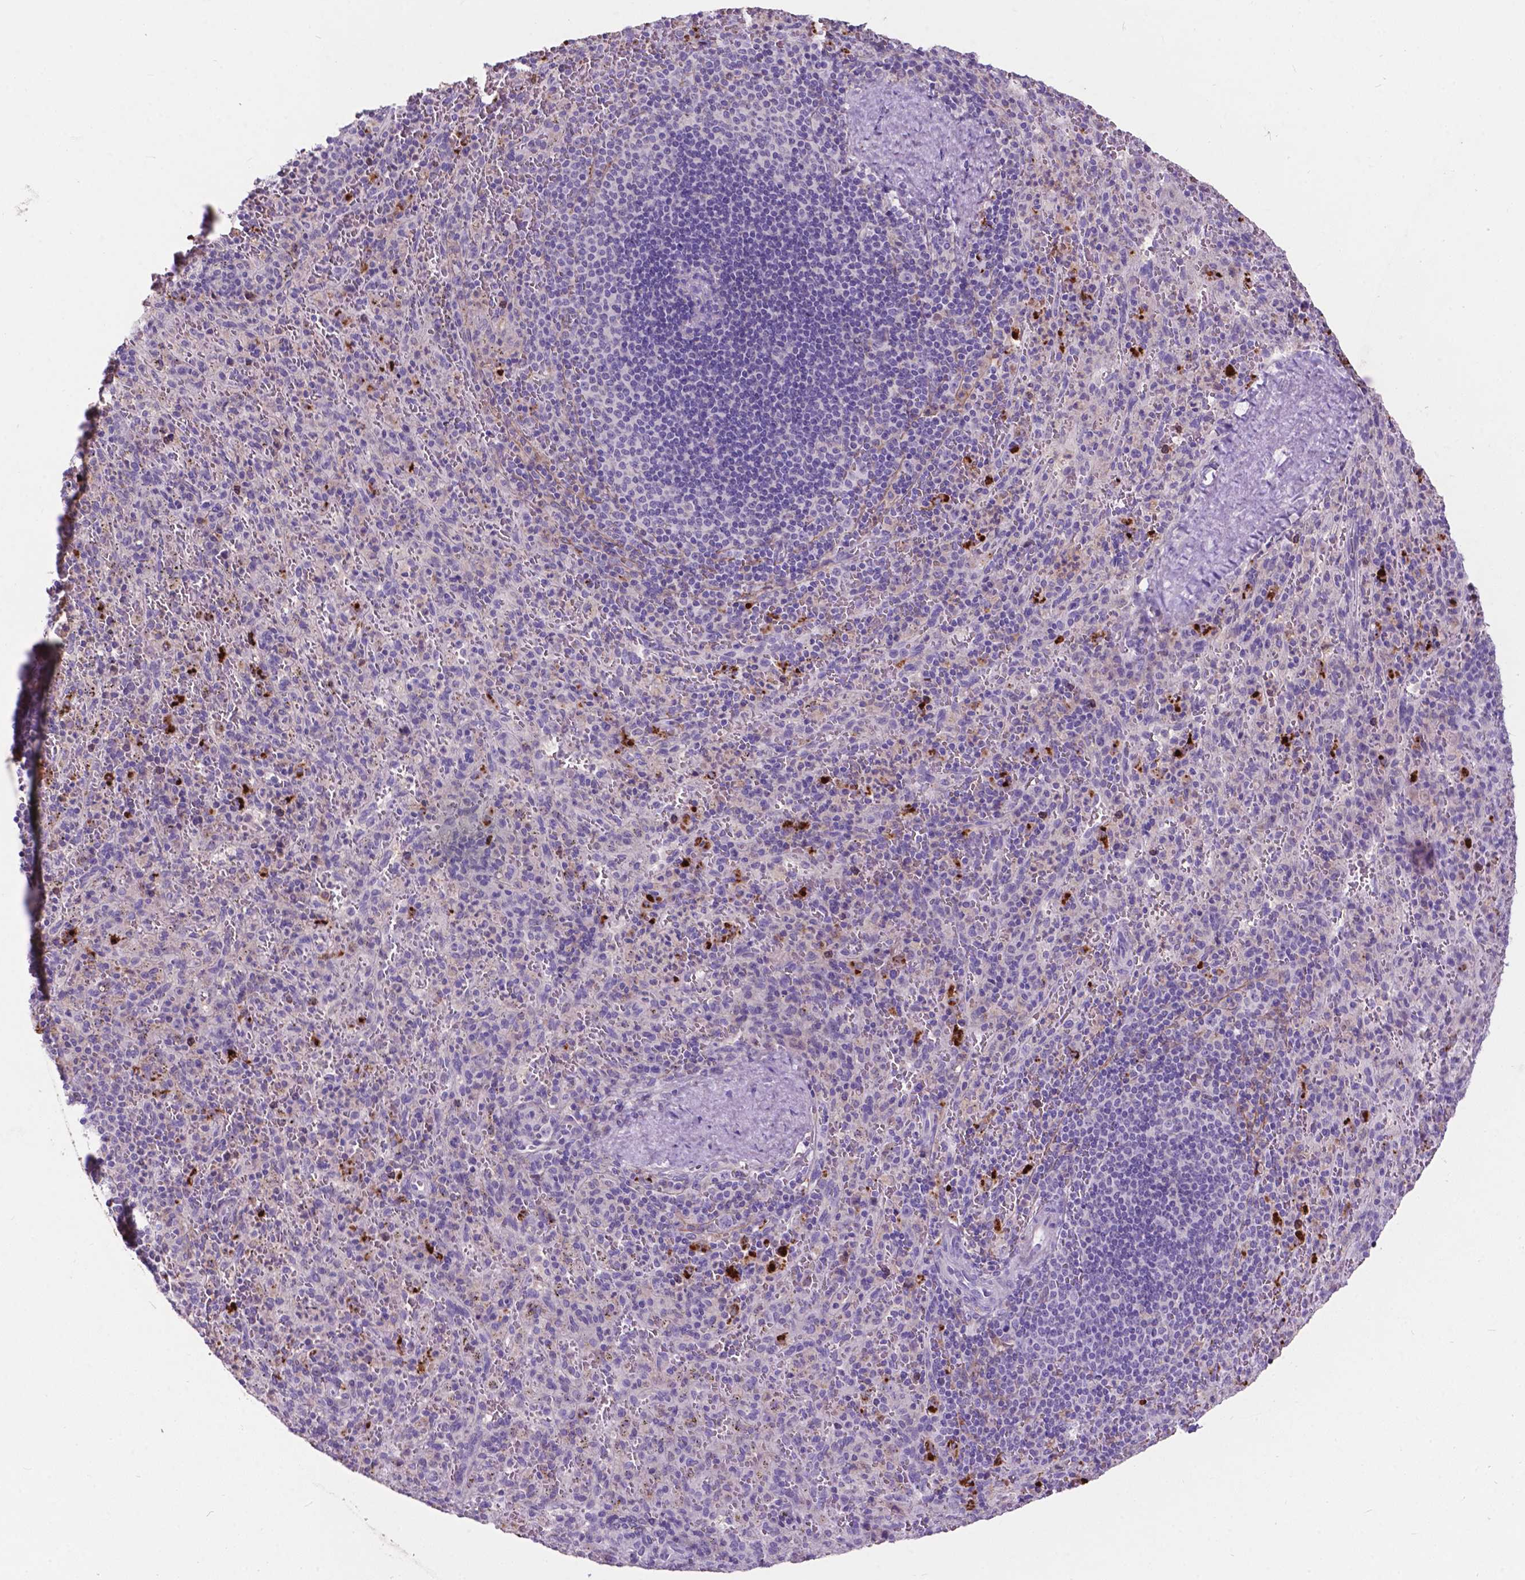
{"staining": {"intensity": "strong", "quantity": "<25%", "location": "cytoplasmic/membranous"}, "tissue": "spleen", "cell_type": "Cells in red pulp", "image_type": "normal", "snomed": [{"axis": "morphology", "description": "Normal tissue, NOS"}, {"axis": "topography", "description": "Spleen"}], "caption": "Cells in red pulp demonstrate medium levels of strong cytoplasmic/membranous staining in approximately <25% of cells in unremarkable spleen.", "gene": "PLSCR1", "patient": {"sex": "male", "age": 57}}